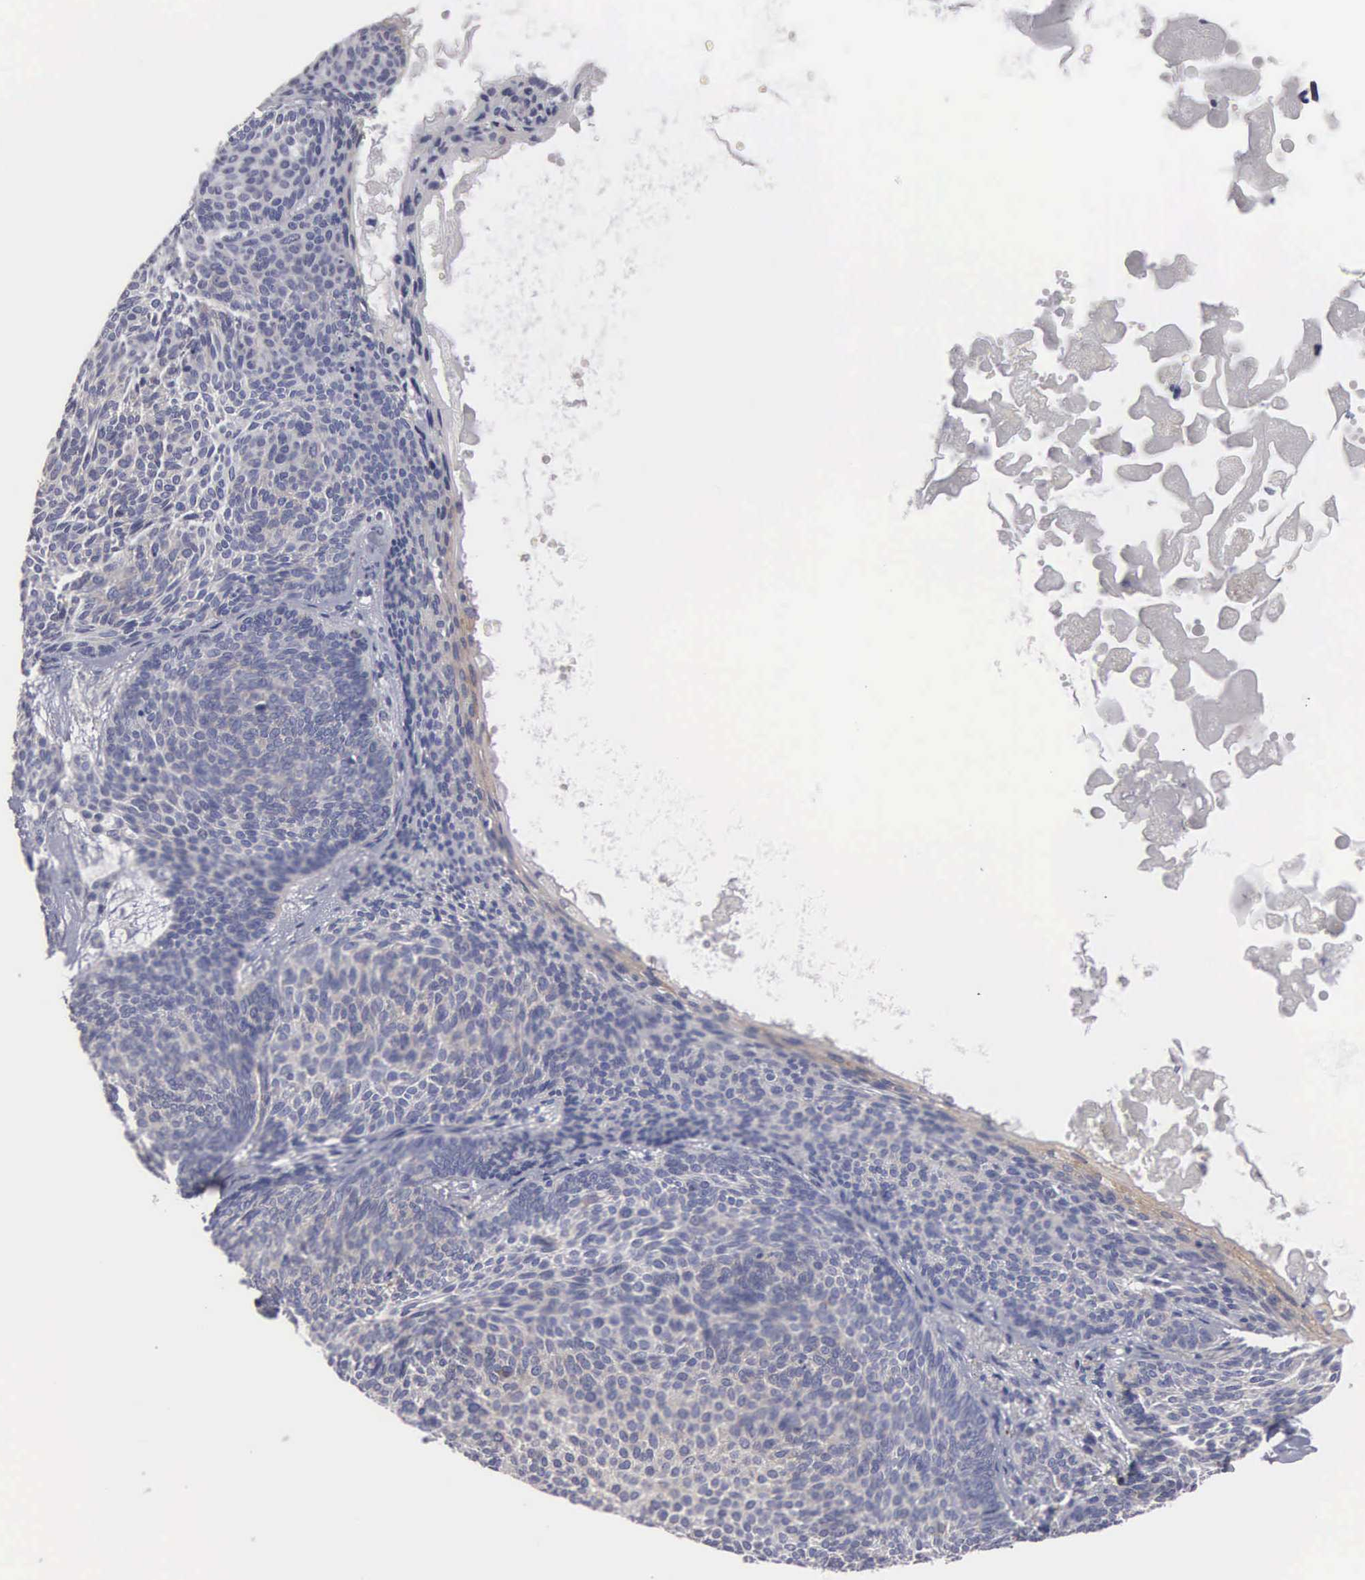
{"staining": {"intensity": "weak", "quantity": "<25%", "location": "cytoplasmic/membranous"}, "tissue": "skin cancer", "cell_type": "Tumor cells", "image_type": "cancer", "snomed": [{"axis": "morphology", "description": "Basal cell carcinoma"}, {"axis": "topography", "description": "Skin"}], "caption": "Human skin cancer (basal cell carcinoma) stained for a protein using IHC displays no staining in tumor cells.", "gene": "CEP170B", "patient": {"sex": "male", "age": 84}}